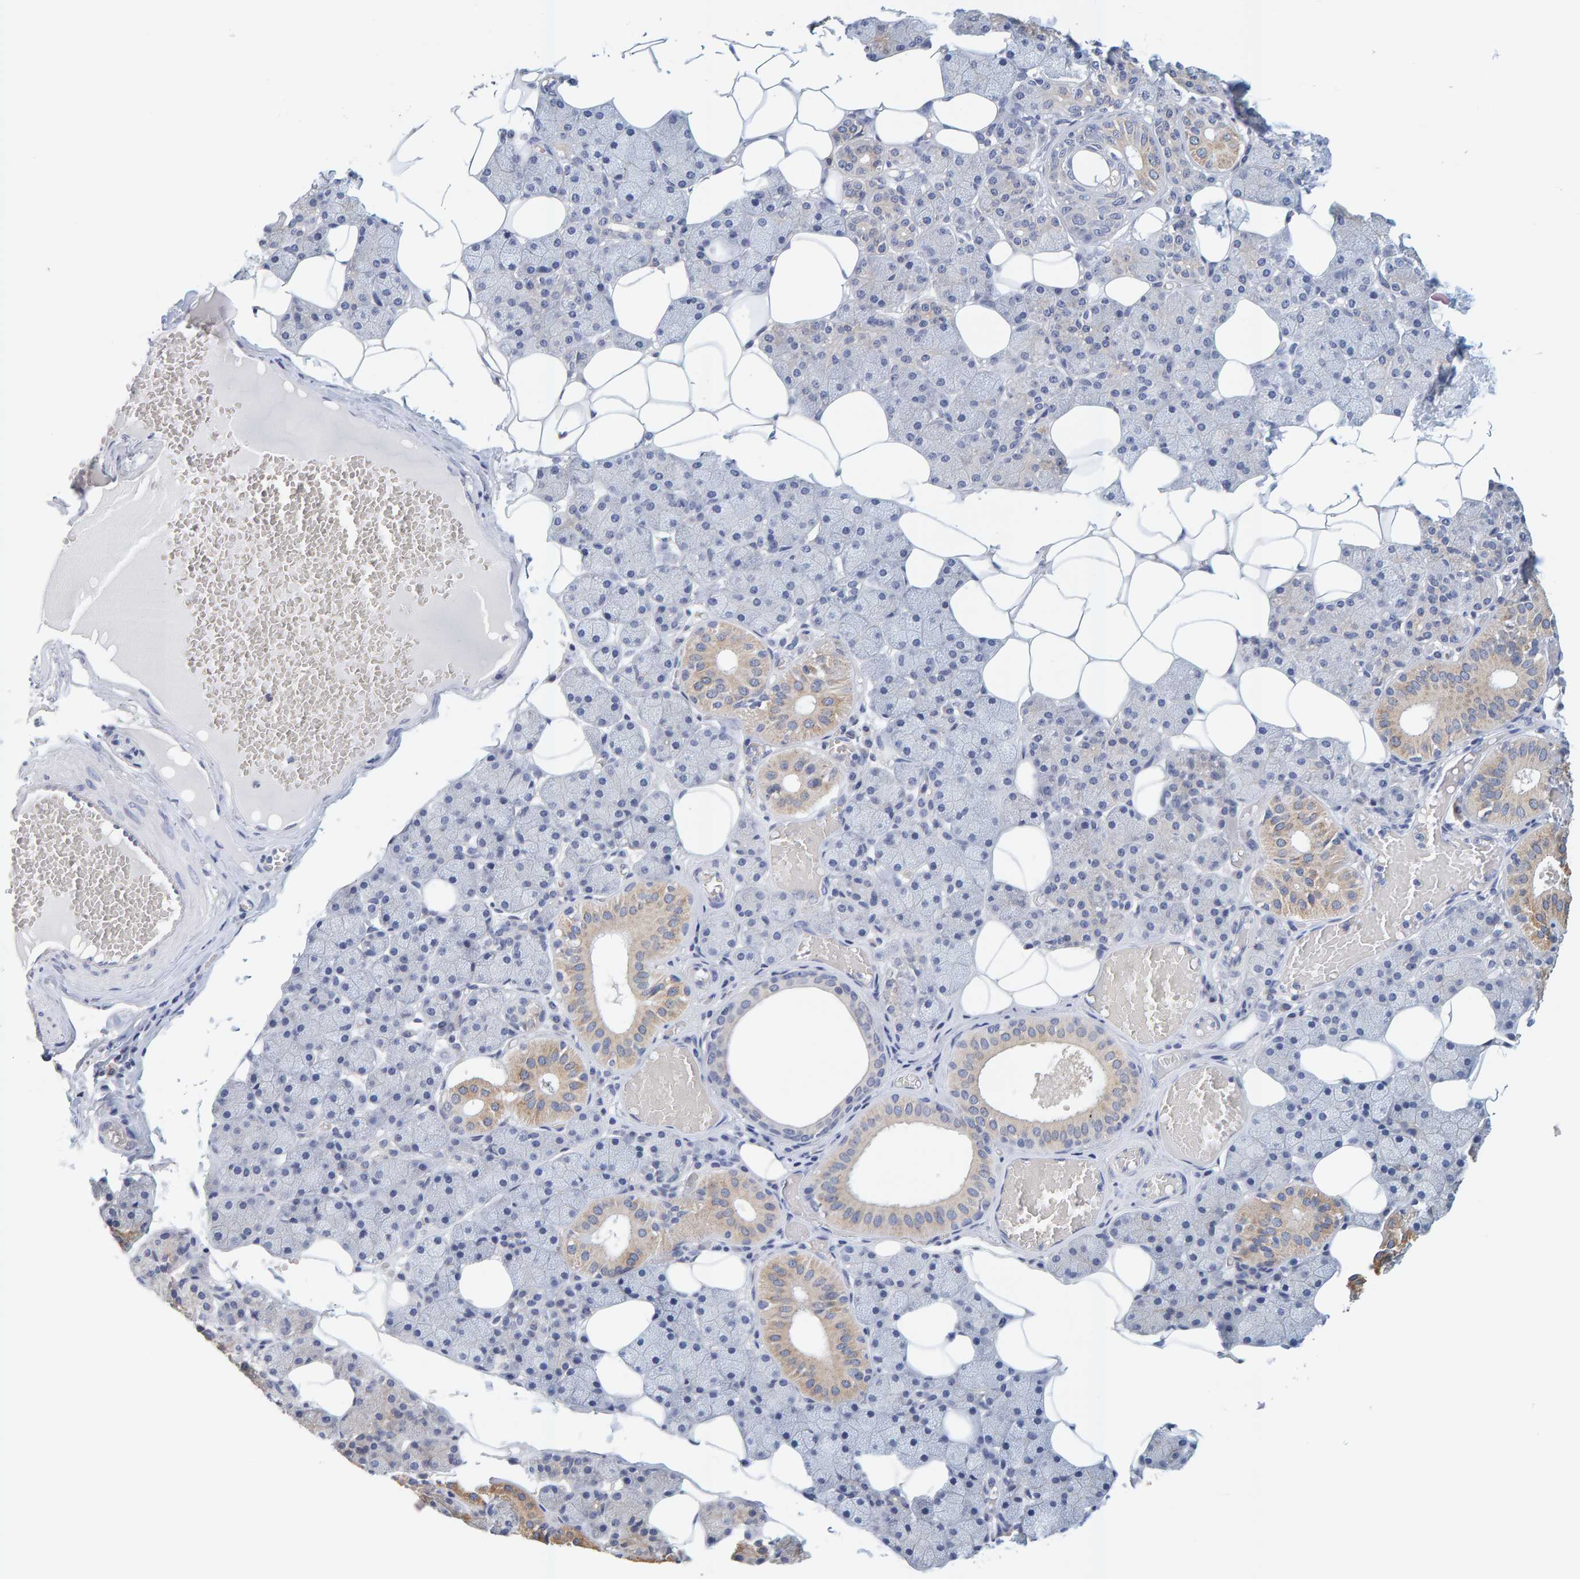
{"staining": {"intensity": "moderate", "quantity": "<25%", "location": "cytoplasmic/membranous"}, "tissue": "salivary gland", "cell_type": "Glandular cells", "image_type": "normal", "snomed": [{"axis": "morphology", "description": "Normal tissue, NOS"}, {"axis": "topography", "description": "Salivary gland"}], "caption": "The immunohistochemical stain shows moderate cytoplasmic/membranous expression in glandular cells of unremarkable salivary gland. Nuclei are stained in blue.", "gene": "SGPL1", "patient": {"sex": "female", "age": 33}}